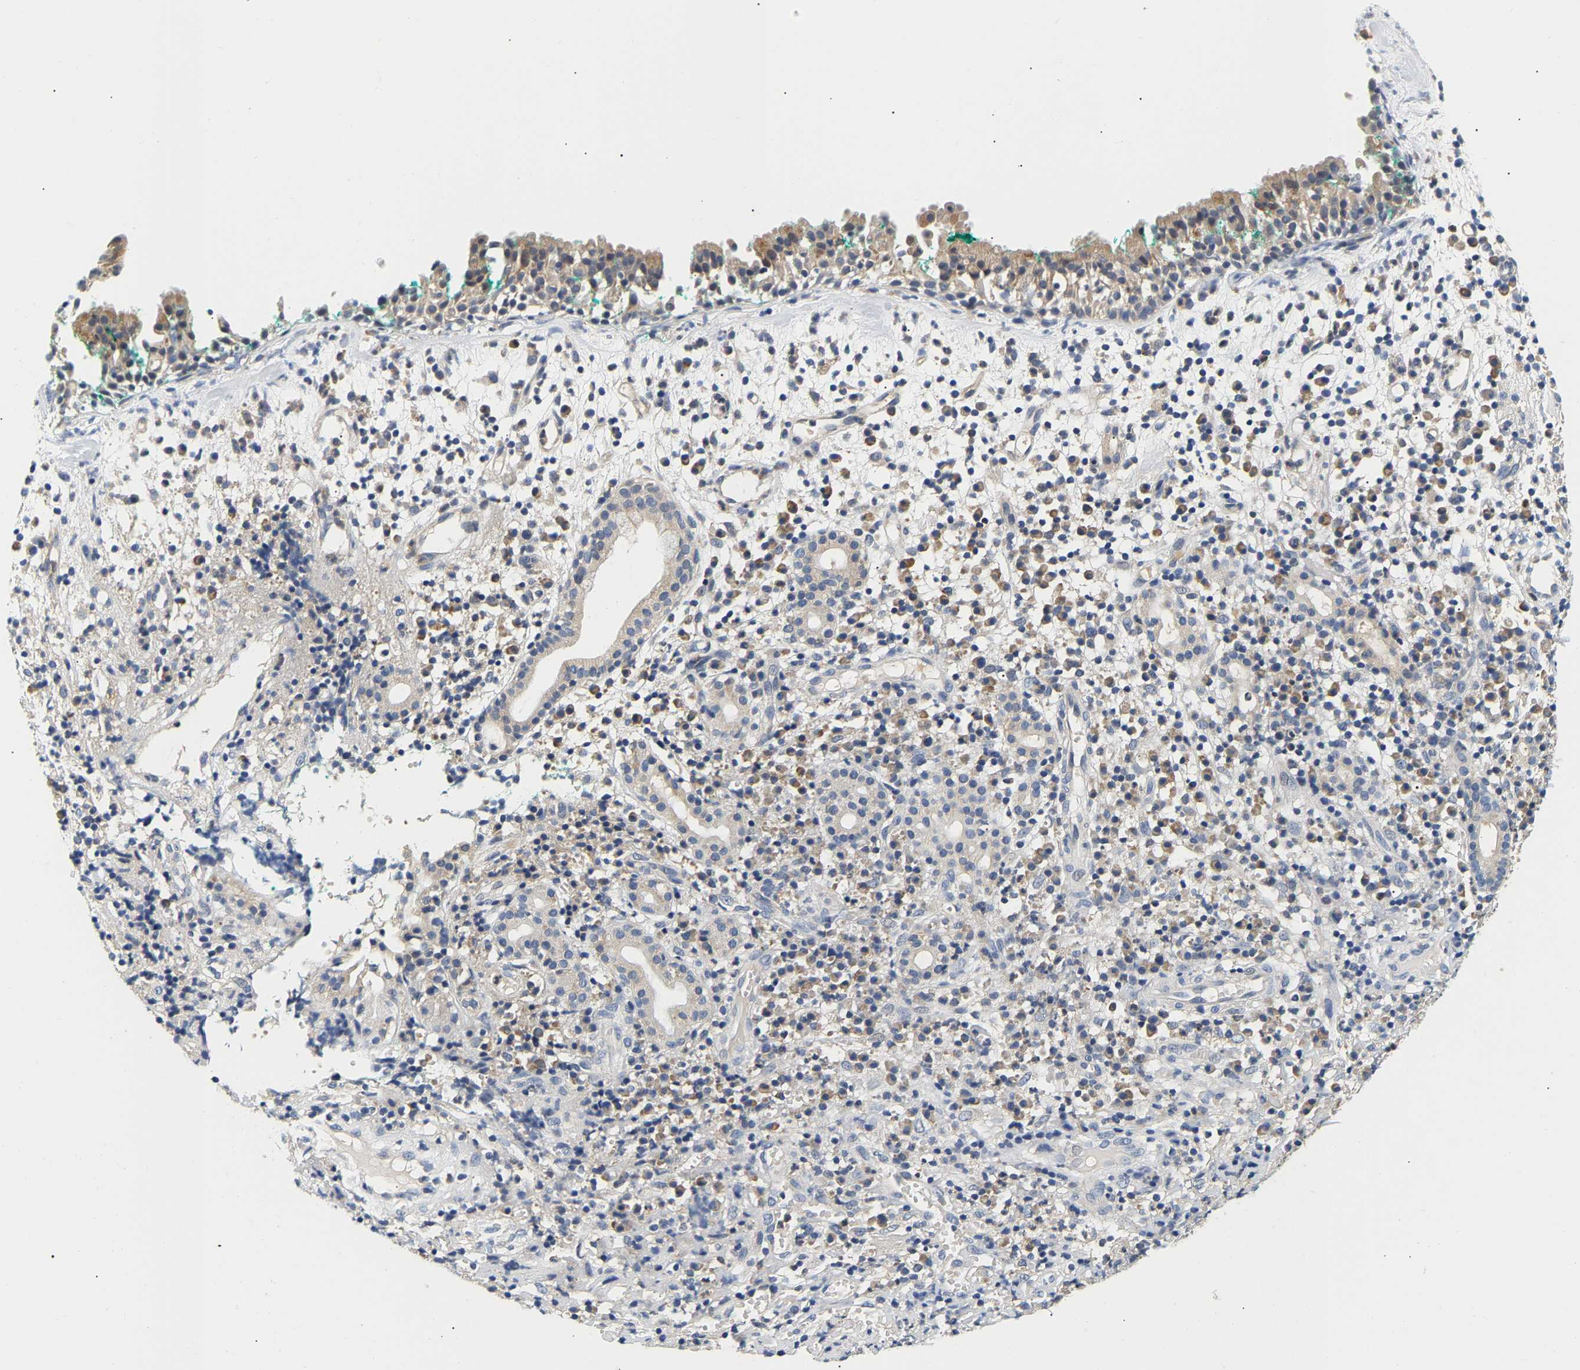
{"staining": {"intensity": "moderate", "quantity": ">75%", "location": "cytoplasmic/membranous"}, "tissue": "nasopharynx", "cell_type": "Respiratory epithelial cells", "image_type": "normal", "snomed": [{"axis": "morphology", "description": "Normal tissue, NOS"}, {"axis": "morphology", "description": "Basal cell carcinoma"}, {"axis": "topography", "description": "Cartilage tissue"}, {"axis": "topography", "description": "Nasopharynx"}, {"axis": "topography", "description": "Oral tissue"}], "caption": "Benign nasopharynx demonstrates moderate cytoplasmic/membranous expression in about >75% of respiratory epithelial cells, visualized by immunohistochemistry.", "gene": "PPID", "patient": {"sex": "female", "age": 77}}